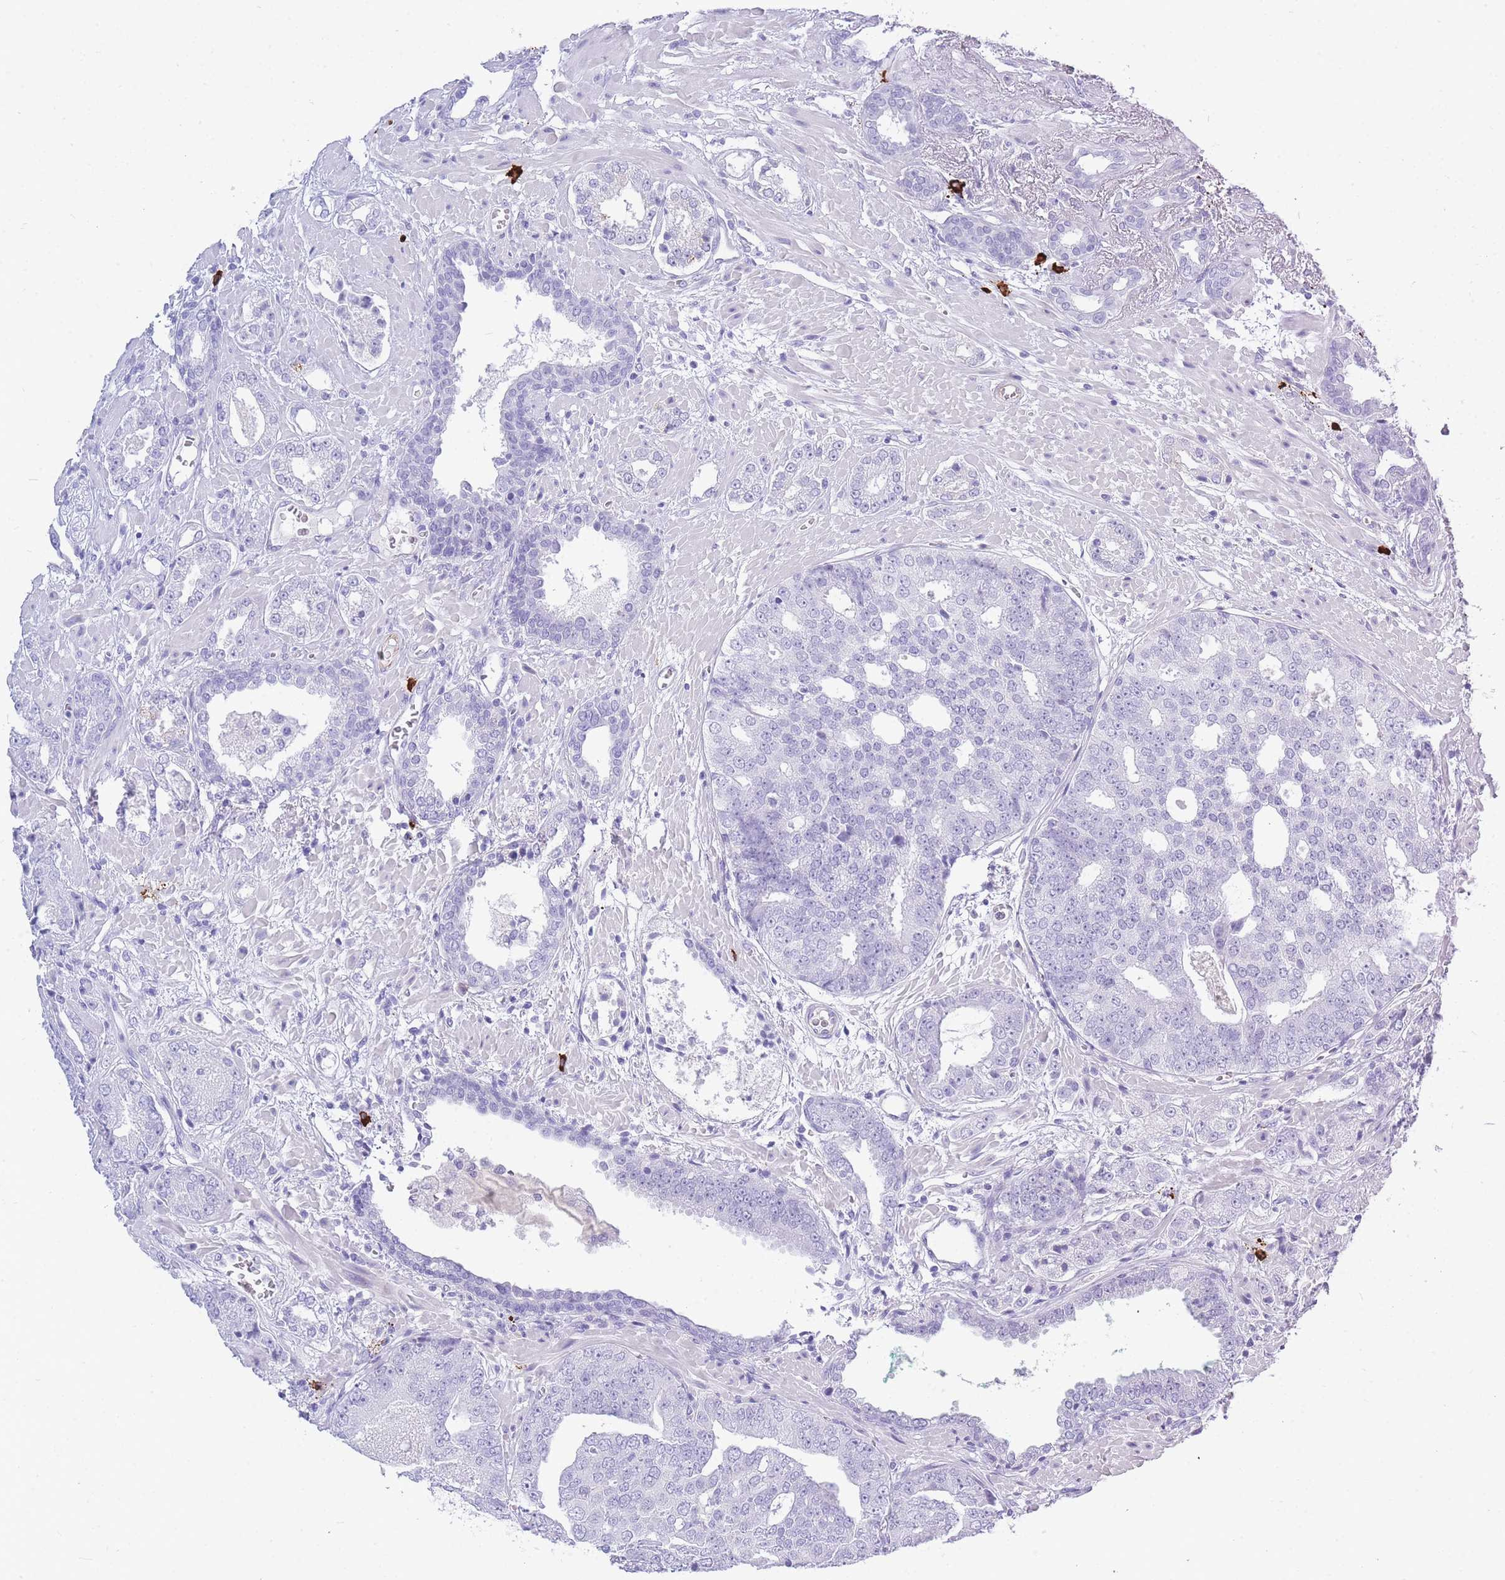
{"staining": {"intensity": "negative", "quantity": "none", "location": "none"}, "tissue": "prostate cancer", "cell_type": "Tumor cells", "image_type": "cancer", "snomed": [{"axis": "morphology", "description": "Adenocarcinoma, High grade"}, {"axis": "topography", "description": "Prostate"}], "caption": "This is an immunohistochemistry micrograph of prostate high-grade adenocarcinoma. There is no positivity in tumor cells.", "gene": "ZFP62", "patient": {"sex": "male", "age": 71}}